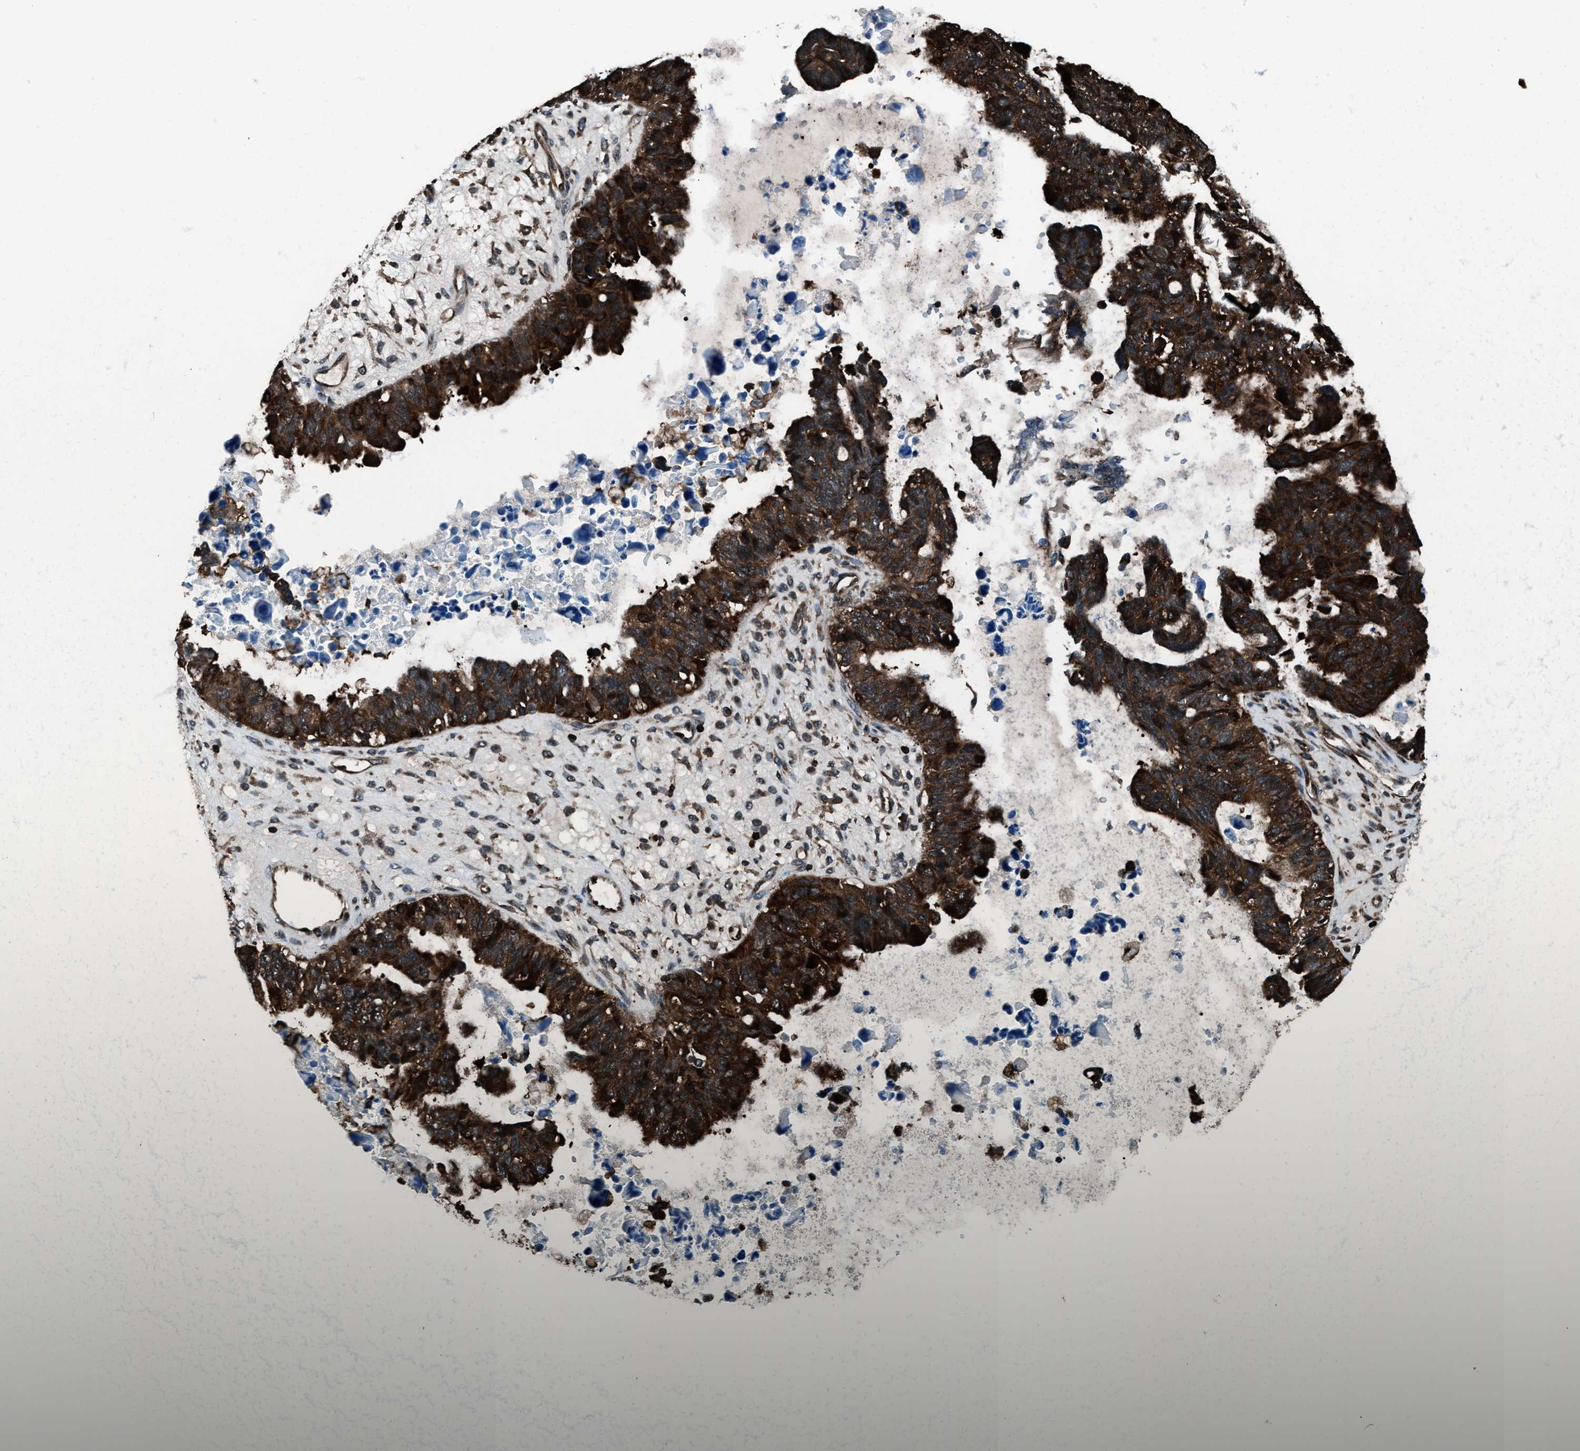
{"staining": {"intensity": "strong", "quantity": ">75%", "location": "cytoplasmic/membranous,nuclear"}, "tissue": "ovarian cancer", "cell_type": "Tumor cells", "image_type": "cancer", "snomed": [{"axis": "morphology", "description": "Cystadenocarcinoma, serous, NOS"}, {"axis": "topography", "description": "Ovary"}], "caption": "Tumor cells exhibit high levels of strong cytoplasmic/membranous and nuclear positivity in about >75% of cells in human serous cystadenocarcinoma (ovarian).", "gene": "SNX30", "patient": {"sex": "female", "age": 79}}